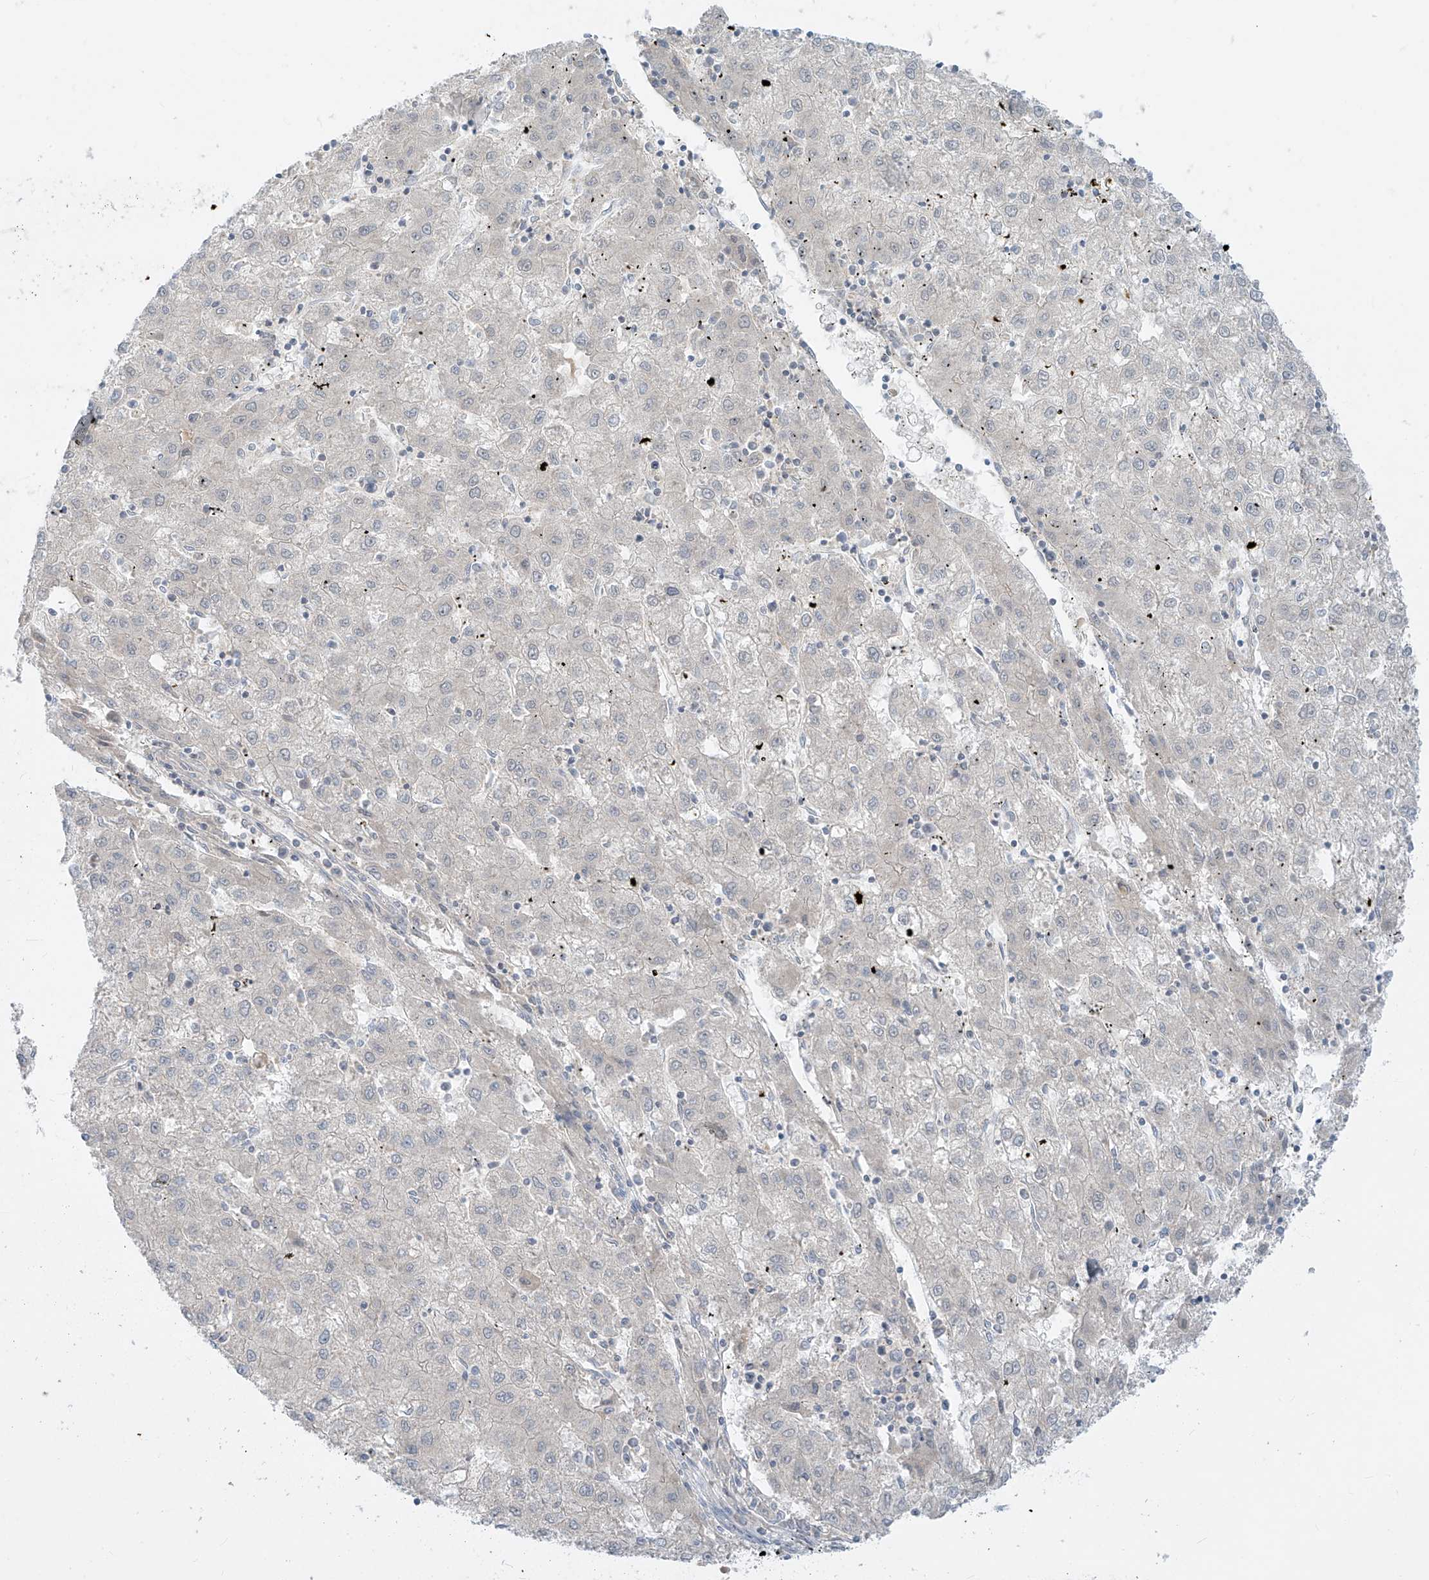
{"staining": {"intensity": "negative", "quantity": "none", "location": "none"}, "tissue": "liver cancer", "cell_type": "Tumor cells", "image_type": "cancer", "snomed": [{"axis": "morphology", "description": "Carcinoma, Hepatocellular, NOS"}, {"axis": "topography", "description": "Liver"}], "caption": "This is an IHC image of human liver hepatocellular carcinoma. There is no expression in tumor cells.", "gene": "DGKQ", "patient": {"sex": "male", "age": 72}}